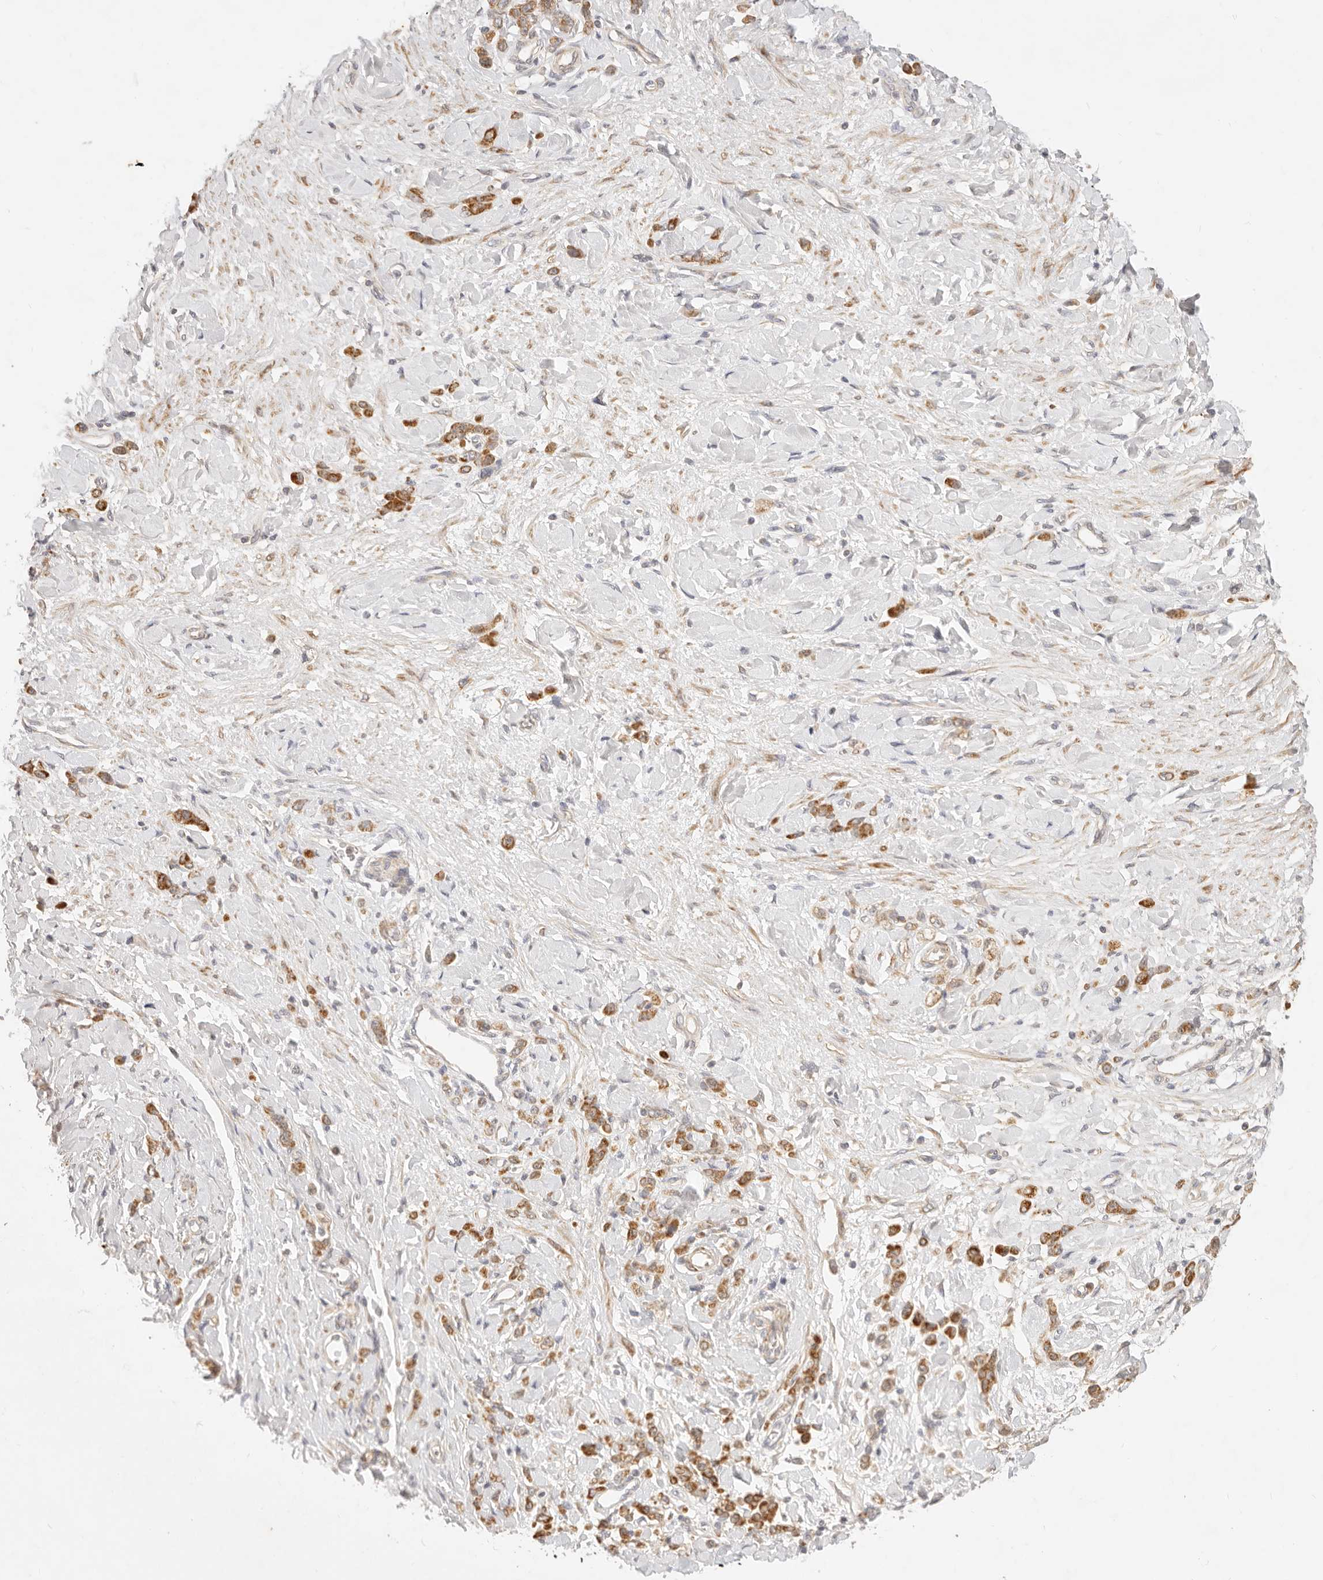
{"staining": {"intensity": "moderate", "quantity": ">75%", "location": "cytoplasmic/membranous"}, "tissue": "stomach cancer", "cell_type": "Tumor cells", "image_type": "cancer", "snomed": [{"axis": "morphology", "description": "Normal tissue, NOS"}, {"axis": "morphology", "description": "Adenocarcinoma, NOS"}, {"axis": "topography", "description": "Stomach"}], "caption": "The image displays immunohistochemical staining of stomach cancer. There is moderate cytoplasmic/membranous positivity is appreciated in about >75% of tumor cells. The staining is performed using DAB (3,3'-diaminobenzidine) brown chromogen to label protein expression. The nuclei are counter-stained blue using hematoxylin.", "gene": "RUBCNL", "patient": {"sex": "male", "age": 82}}